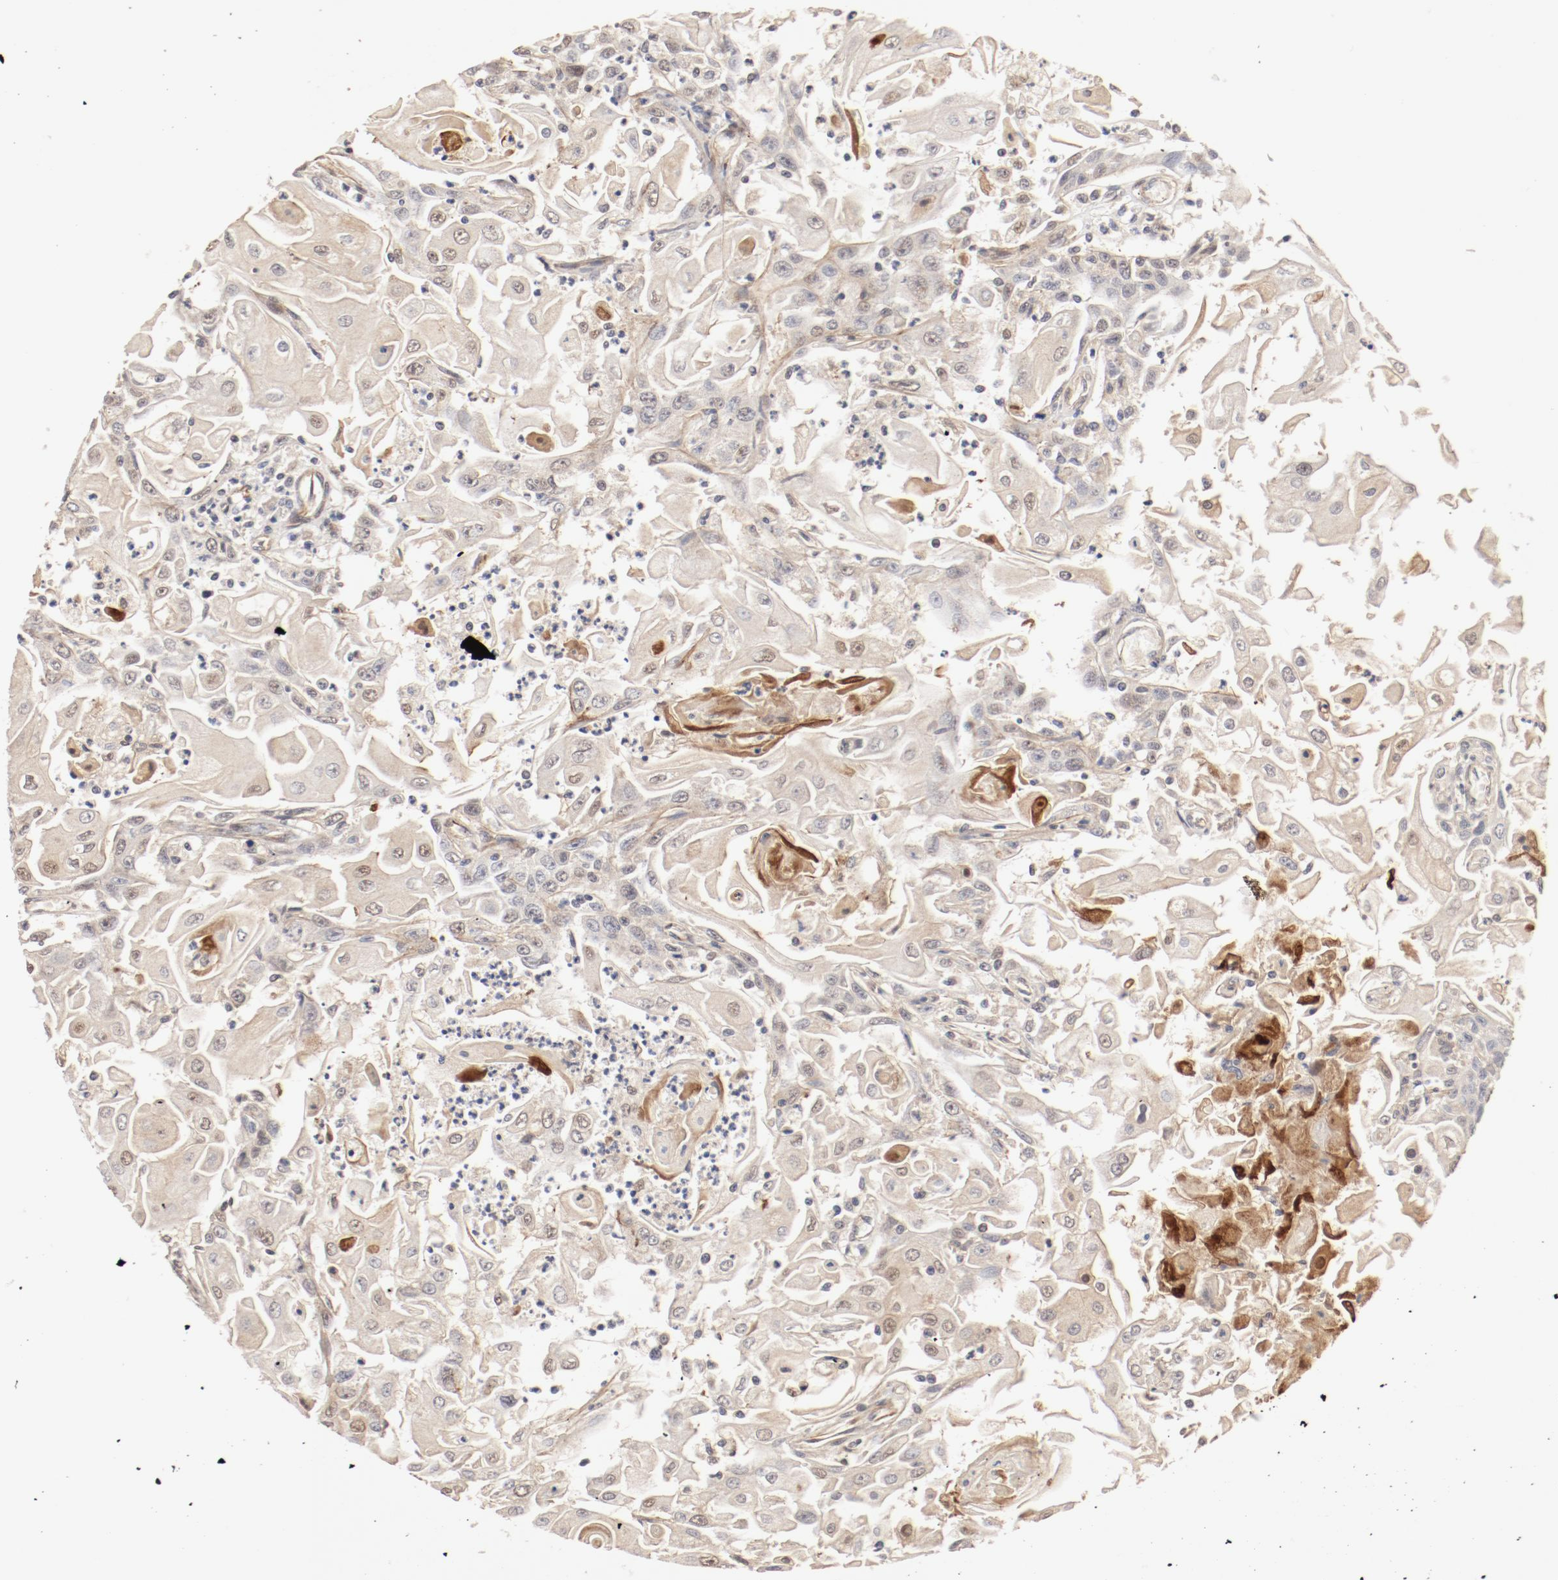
{"staining": {"intensity": "moderate", "quantity": ">75%", "location": "cytoplasmic/membranous,nuclear"}, "tissue": "head and neck cancer", "cell_type": "Tumor cells", "image_type": "cancer", "snomed": [{"axis": "morphology", "description": "Squamous cell carcinoma, NOS"}, {"axis": "topography", "description": "Oral tissue"}, {"axis": "topography", "description": "Head-Neck"}], "caption": "Human head and neck cancer (squamous cell carcinoma) stained with a protein marker exhibits moderate staining in tumor cells.", "gene": "IL3RA", "patient": {"sex": "female", "age": 76}}